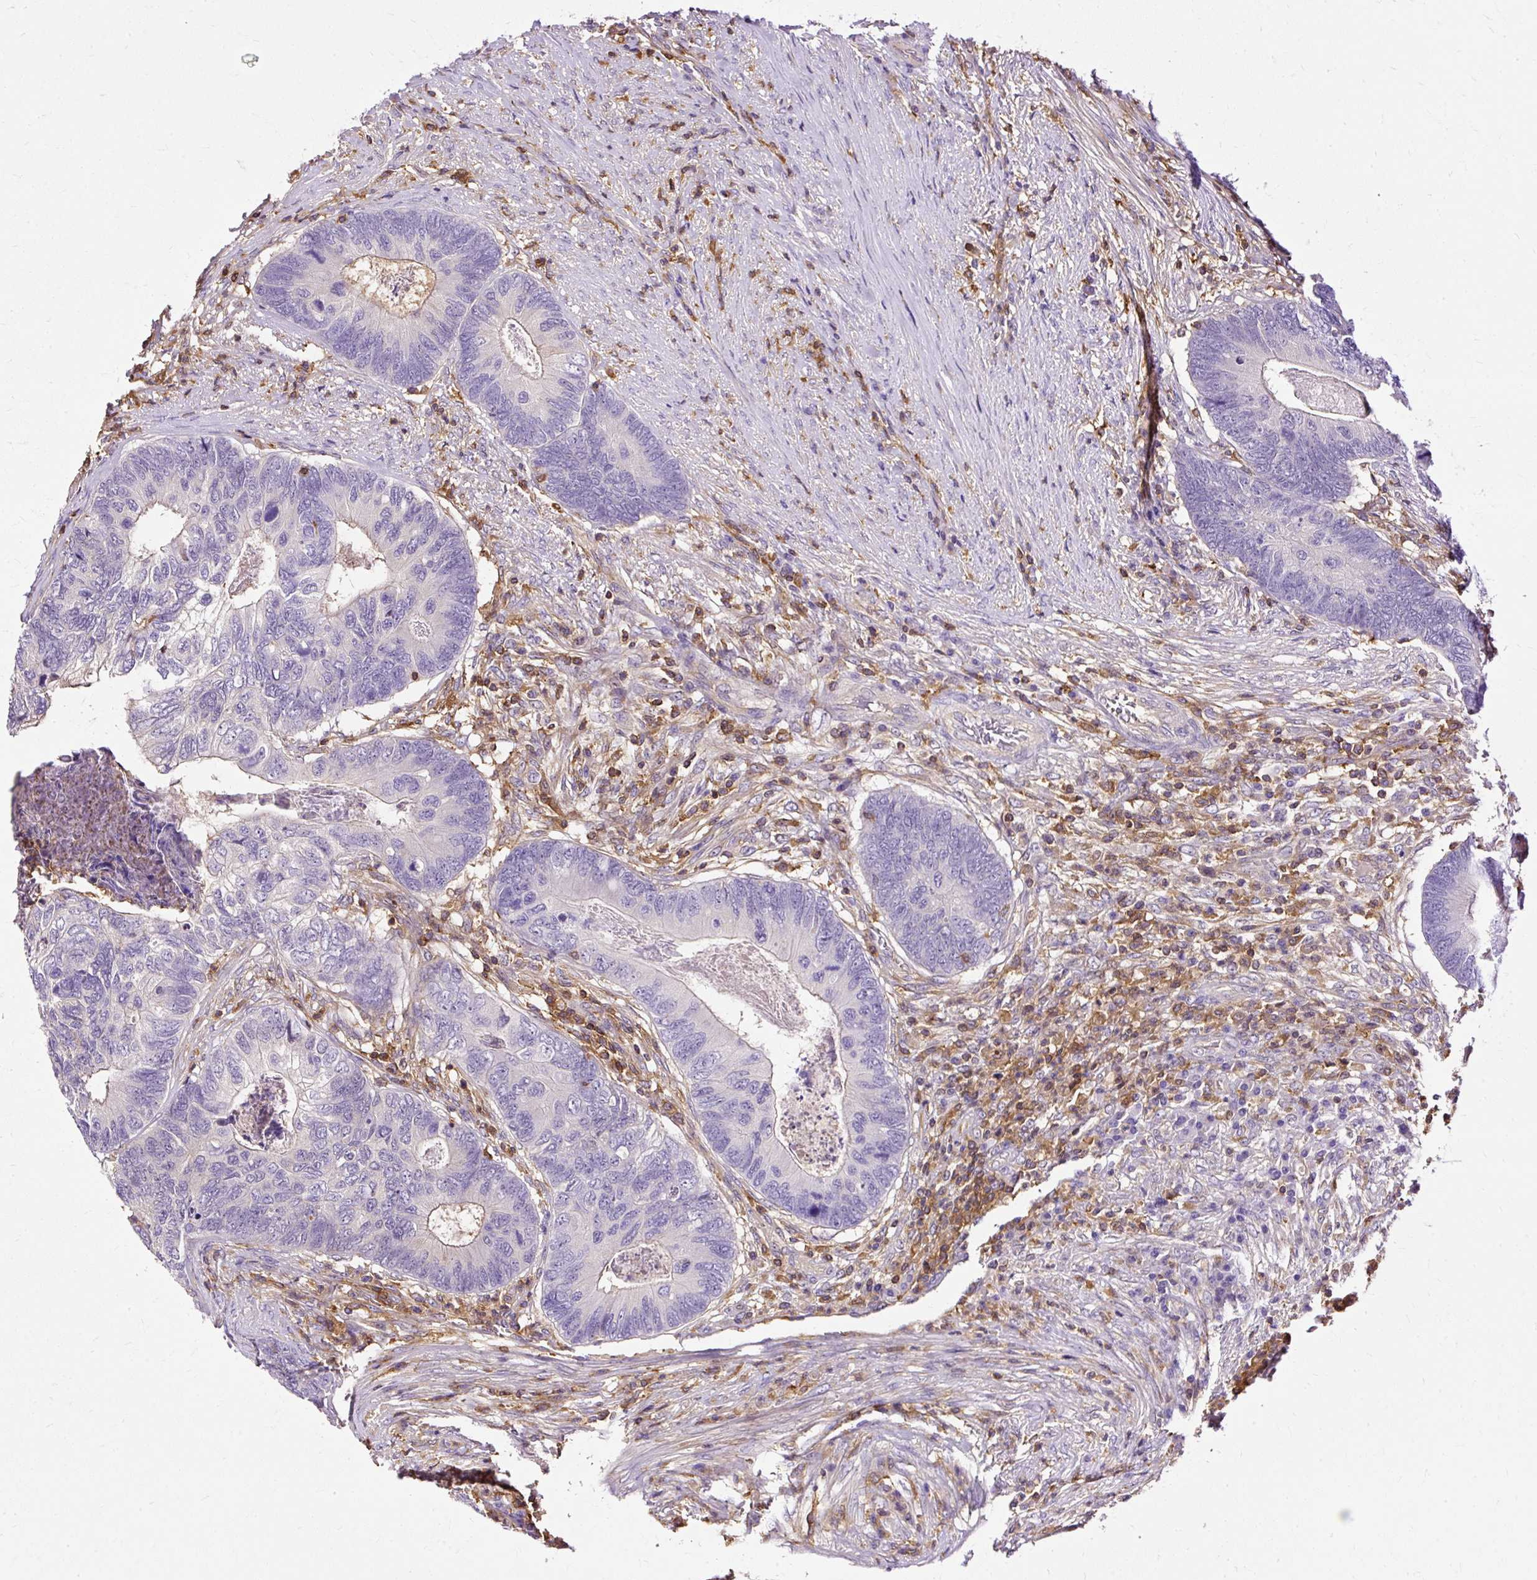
{"staining": {"intensity": "negative", "quantity": "none", "location": "none"}, "tissue": "colorectal cancer", "cell_type": "Tumor cells", "image_type": "cancer", "snomed": [{"axis": "morphology", "description": "Adenocarcinoma, NOS"}, {"axis": "topography", "description": "Colon"}], "caption": "Immunohistochemistry (IHC) image of neoplastic tissue: colorectal adenocarcinoma stained with DAB (3,3'-diaminobenzidine) shows no significant protein positivity in tumor cells. (DAB (3,3'-diaminobenzidine) immunohistochemistry with hematoxylin counter stain).", "gene": "TWF2", "patient": {"sex": "female", "age": 67}}